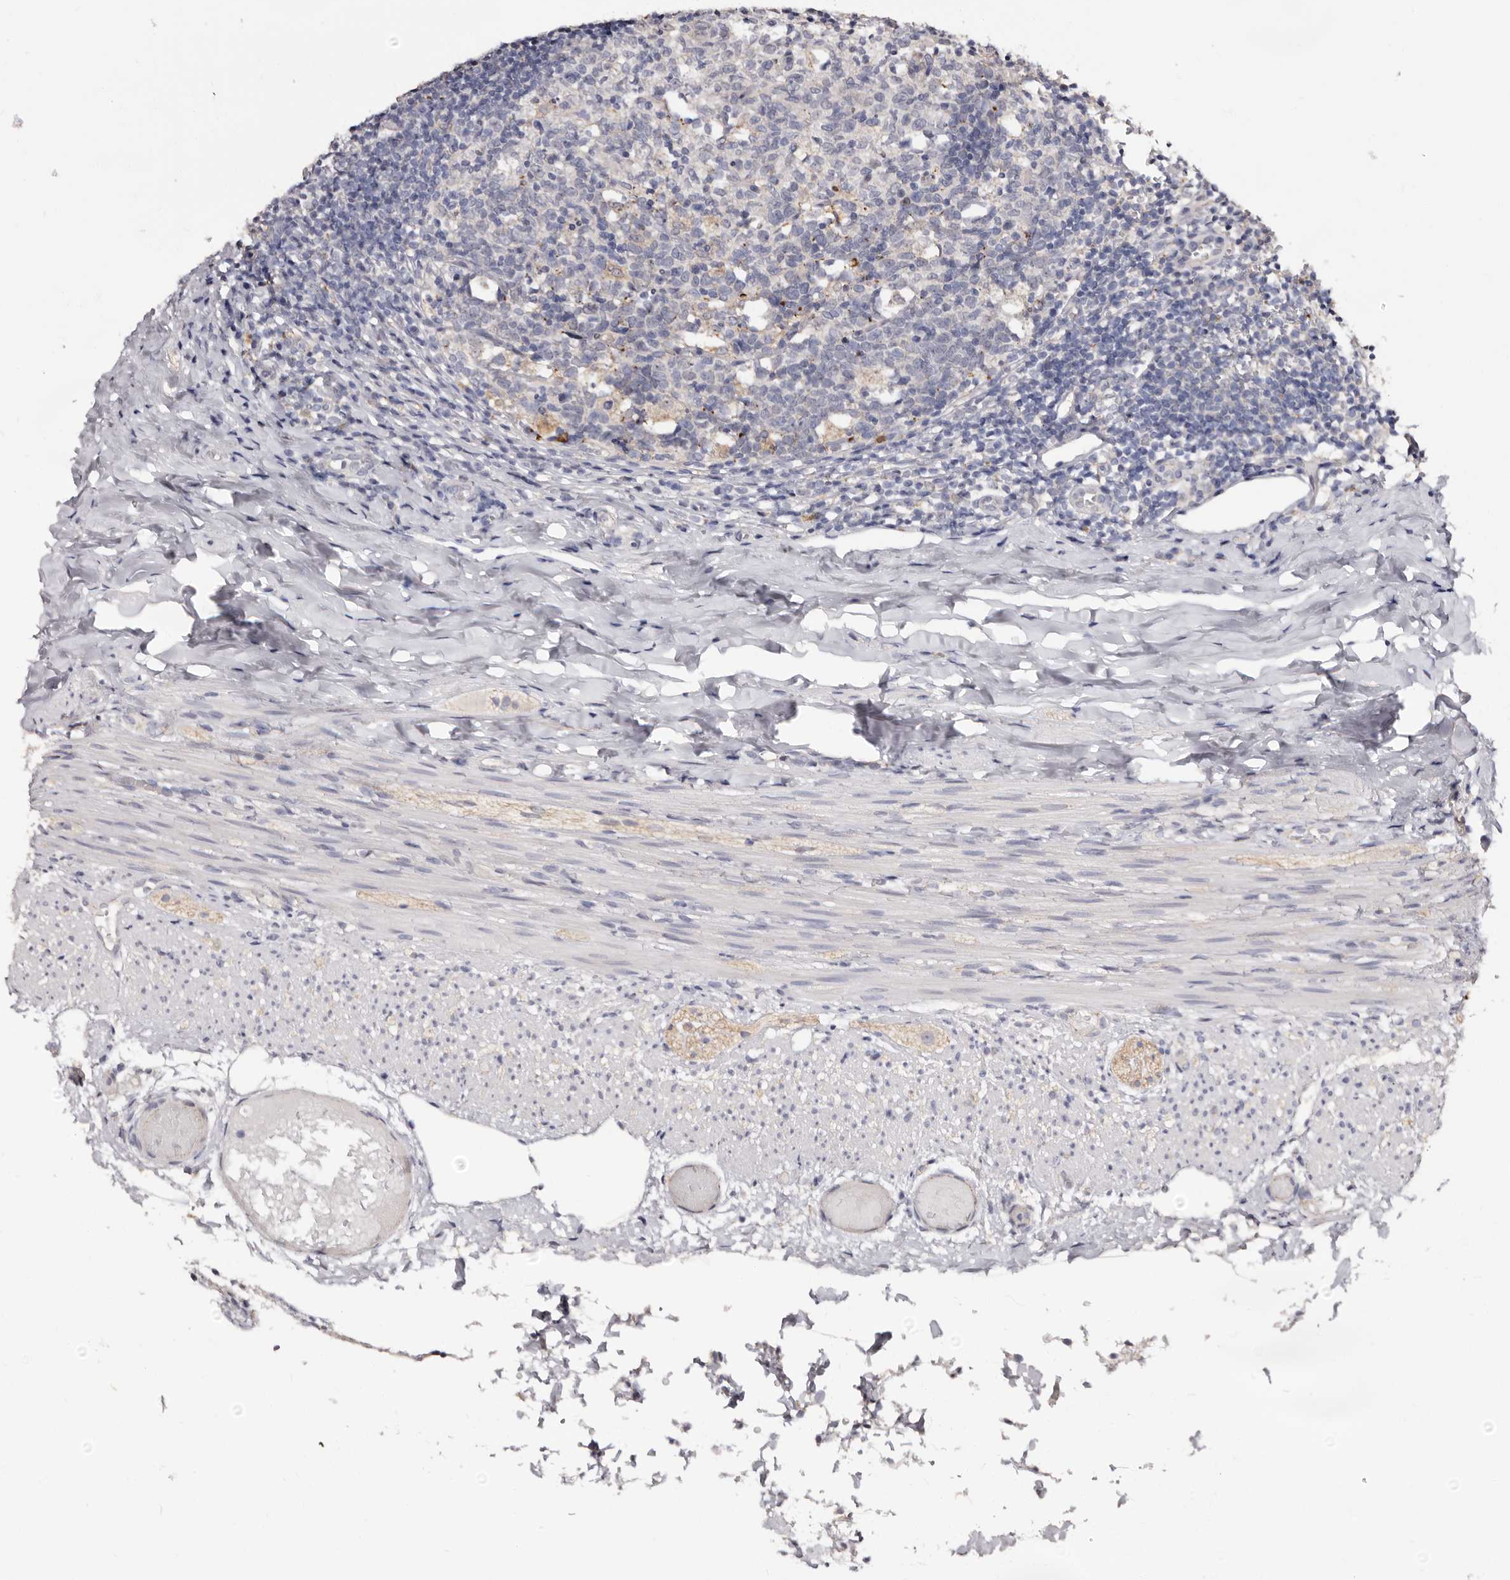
{"staining": {"intensity": "moderate", "quantity": "25%-75%", "location": "cytoplasmic/membranous"}, "tissue": "appendix", "cell_type": "Glandular cells", "image_type": "normal", "snomed": [{"axis": "morphology", "description": "Normal tissue, NOS"}, {"axis": "topography", "description": "Appendix"}], "caption": "A brown stain shows moderate cytoplasmic/membranous staining of a protein in glandular cells of normal human appendix. (DAB (3,3'-diaminobenzidine) IHC, brown staining for protein, blue staining for nuclei).", "gene": "PTAFR", "patient": {"sex": "male", "age": 8}}